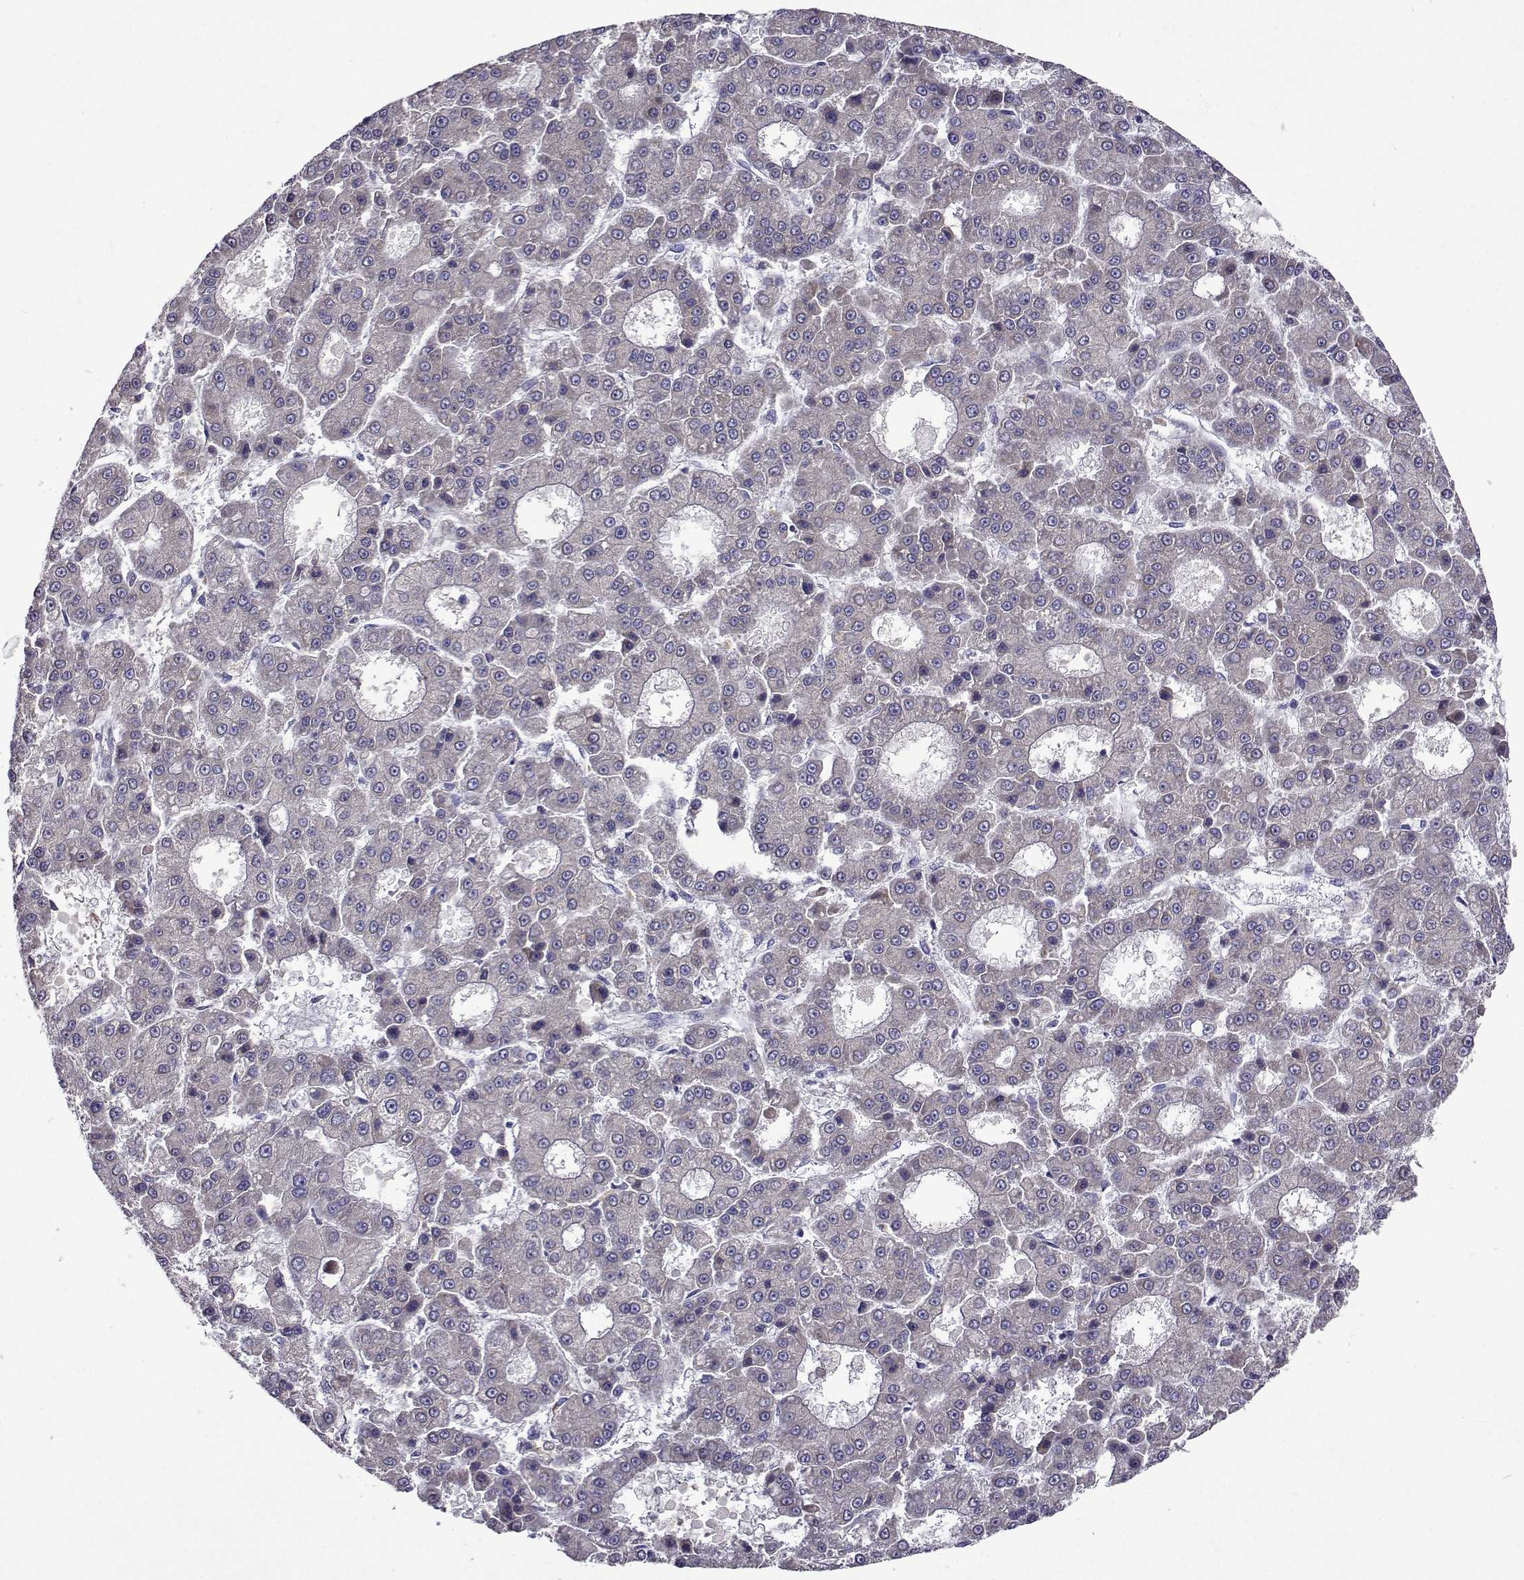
{"staining": {"intensity": "negative", "quantity": "none", "location": "none"}, "tissue": "liver cancer", "cell_type": "Tumor cells", "image_type": "cancer", "snomed": [{"axis": "morphology", "description": "Carcinoma, Hepatocellular, NOS"}, {"axis": "topography", "description": "Liver"}], "caption": "IHC micrograph of human liver cancer (hepatocellular carcinoma) stained for a protein (brown), which shows no staining in tumor cells.", "gene": "TARBP2", "patient": {"sex": "male", "age": 70}}